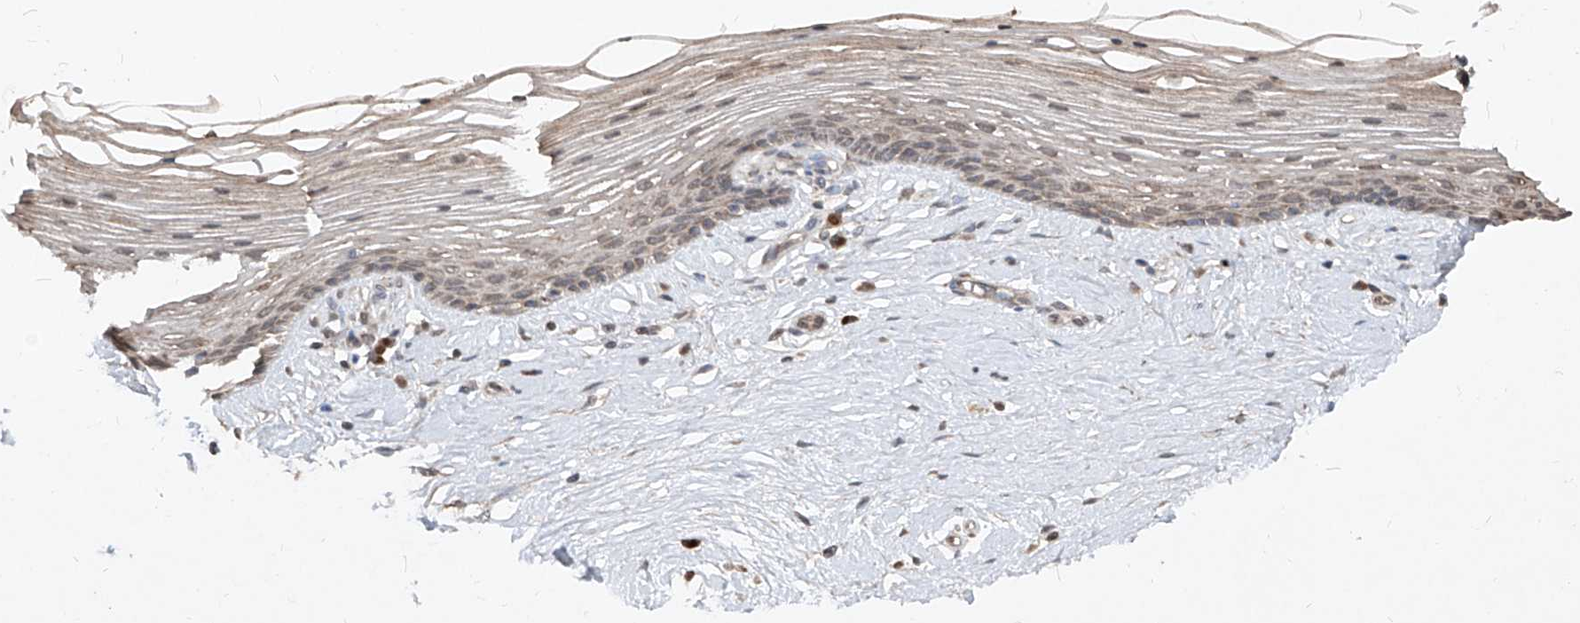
{"staining": {"intensity": "weak", "quantity": ">75%", "location": "cytoplasmic/membranous"}, "tissue": "vagina", "cell_type": "Squamous epithelial cells", "image_type": "normal", "snomed": [{"axis": "morphology", "description": "Normal tissue, NOS"}, {"axis": "topography", "description": "Vagina"}], "caption": "IHC of benign human vagina displays low levels of weak cytoplasmic/membranous staining in approximately >75% of squamous epithelial cells.", "gene": "ABCD3", "patient": {"sex": "female", "age": 46}}